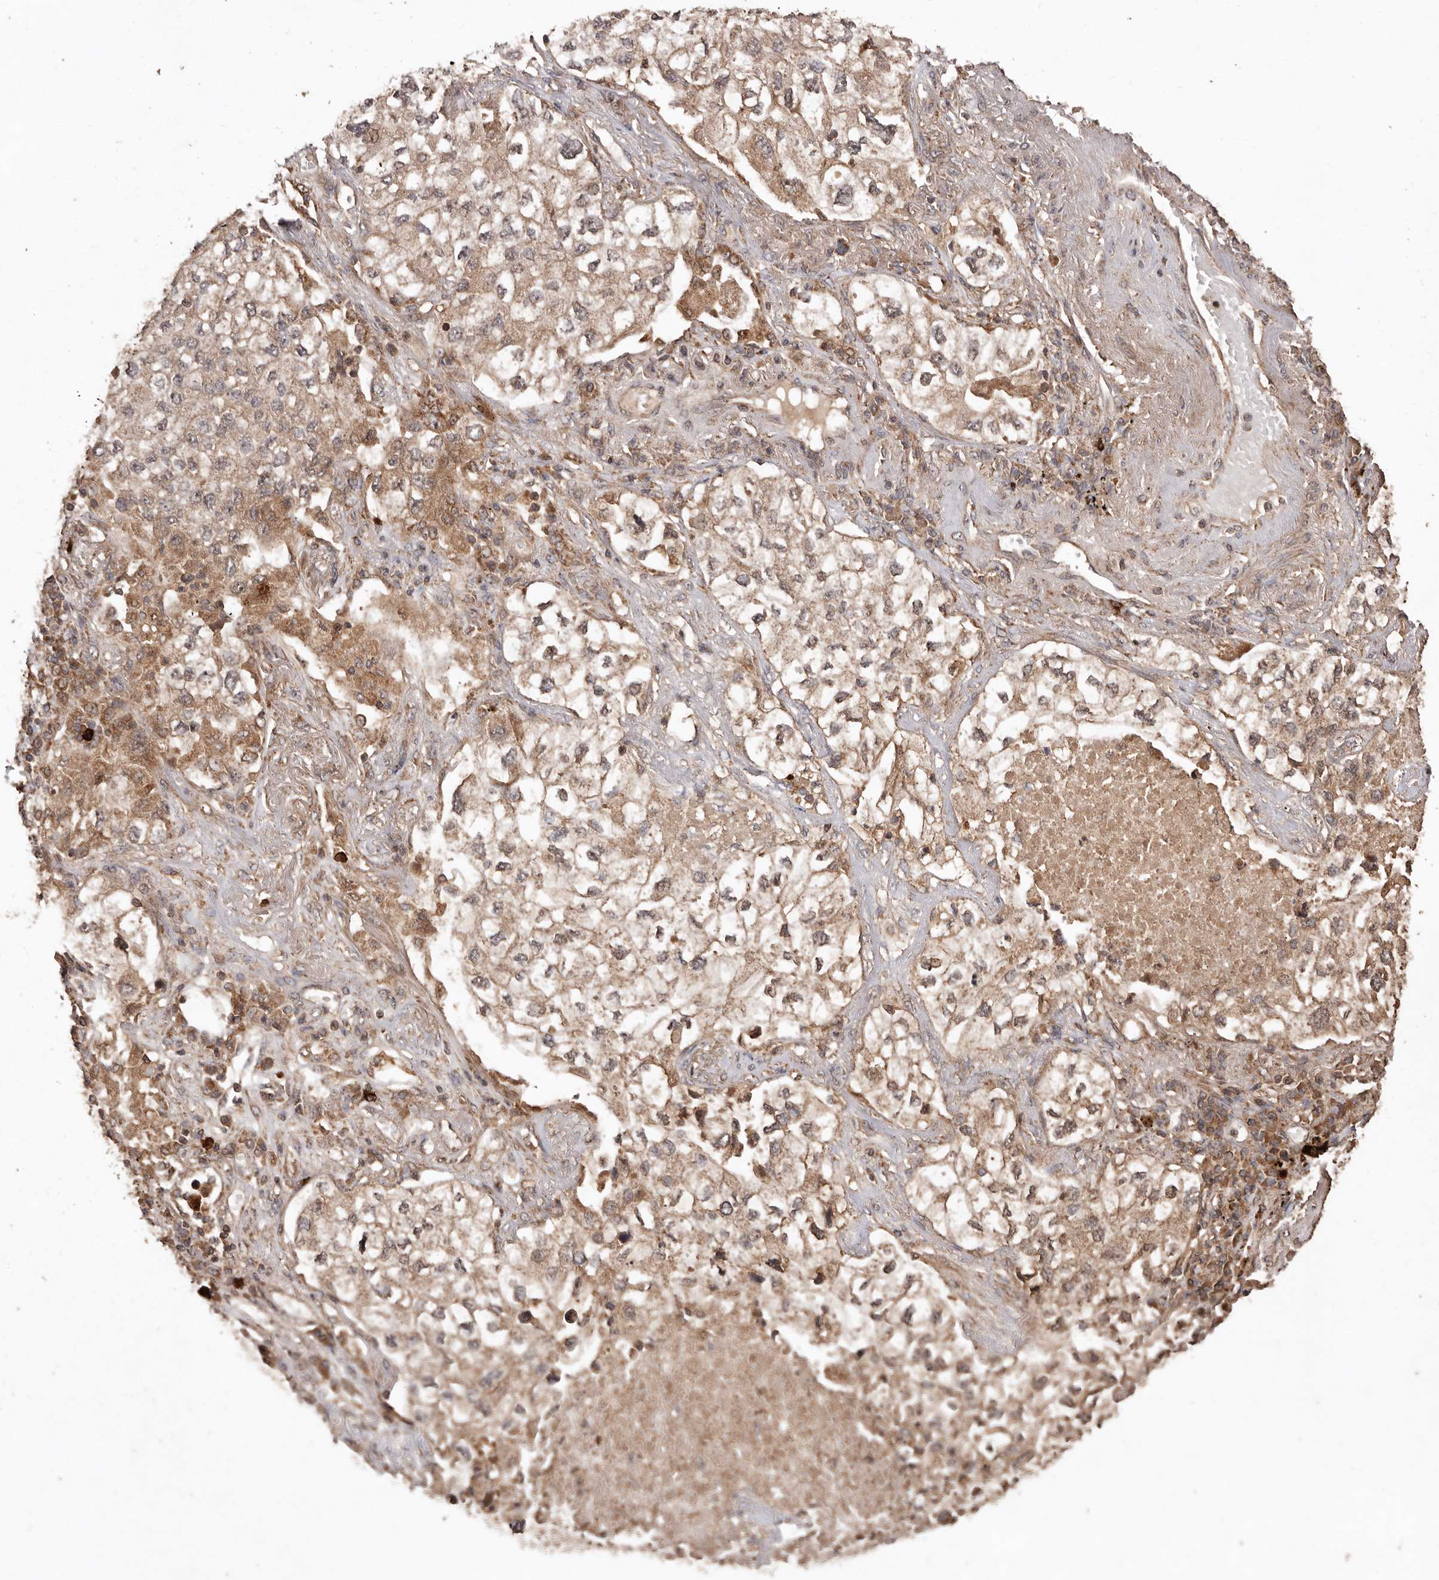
{"staining": {"intensity": "weak", "quantity": ">75%", "location": "cytoplasmic/membranous"}, "tissue": "lung cancer", "cell_type": "Tumor cells", "image_type": "cancer", "snomed": [{"axis": "morphology", "description": "Adenocarcinoma, NOS"}, {"axis": "topography", "description": "Lung"}], "caption": "Immunohistochemistry (IHC) micrograph of neoplastic tissue: lung adenocarcinoma stained using immunohistochemistry shows low levels of weak protein expression localized specifically in the cytoplasmic/membranous of tumor cells, appearing as a cytoplasmic/membranous brown color.", "gene": "RWDD1", "patient": {"sex": "male", "age": 63}}